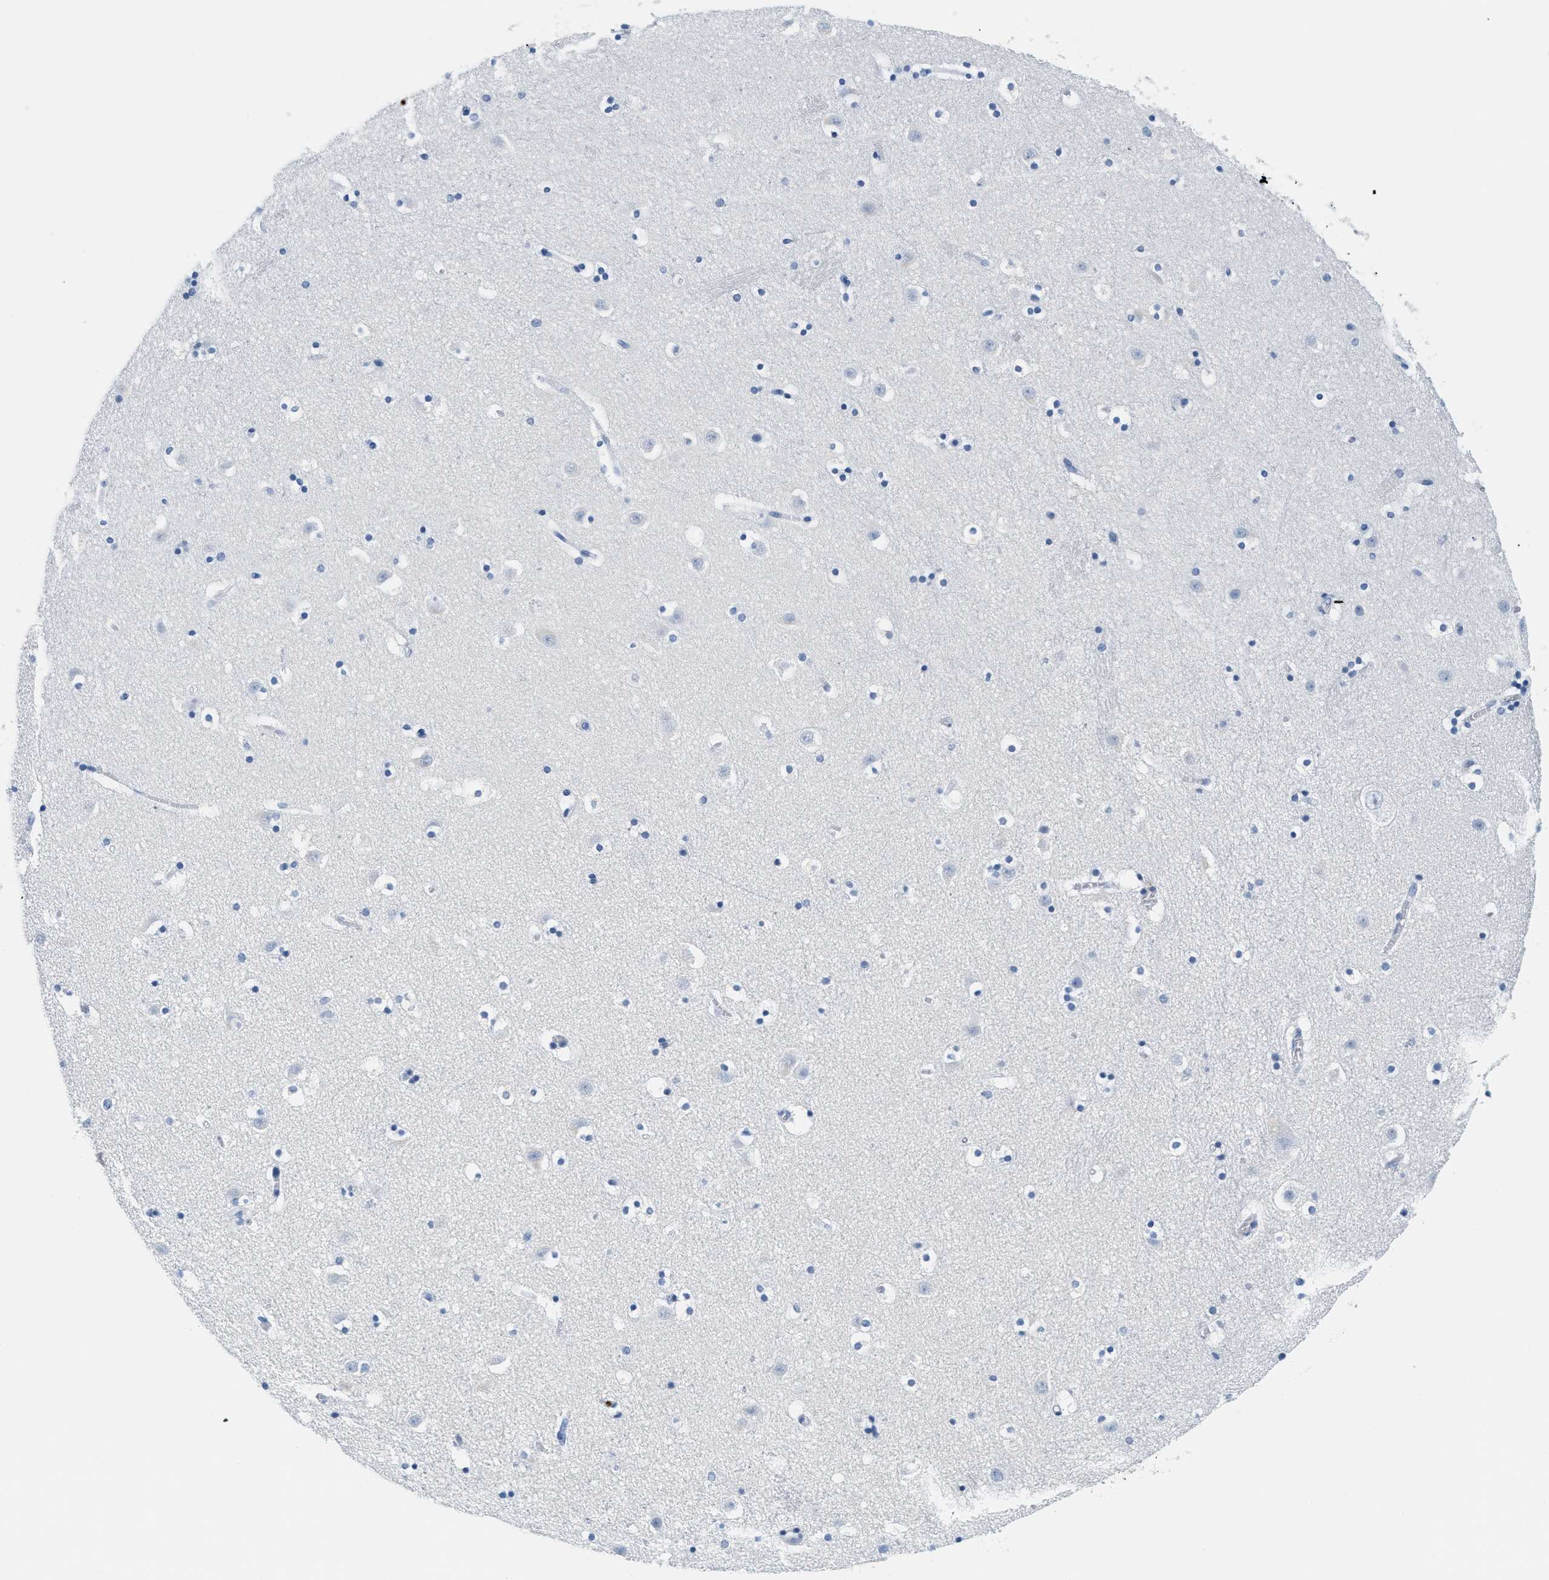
{"staining": {"intensity": "negative", "quantity": "none", "location": "none"}, "tissue": "caudate", "cell_type": "Glial cells", "image_type": "normal", "snomed": [{"axis": "morphology", "description": "Normal tissue, NOS"}, {"axis": "topography", "description": "Lateral ventricle wall"}], "caption": "Immunohistochemistry (IHC) photomicrograph of unremarkable caudate stained for a protein (brown), which displays no staining in glial cells. The staining was performed using DAB (3,3'-diaminobenzidine) to visualize the protein expression in brown, while the nuclei were stained in blue with hematoxylin (Magnification: 20x).", "gene": "LCN2", "patient": {"sex": "male", "age": 45}}